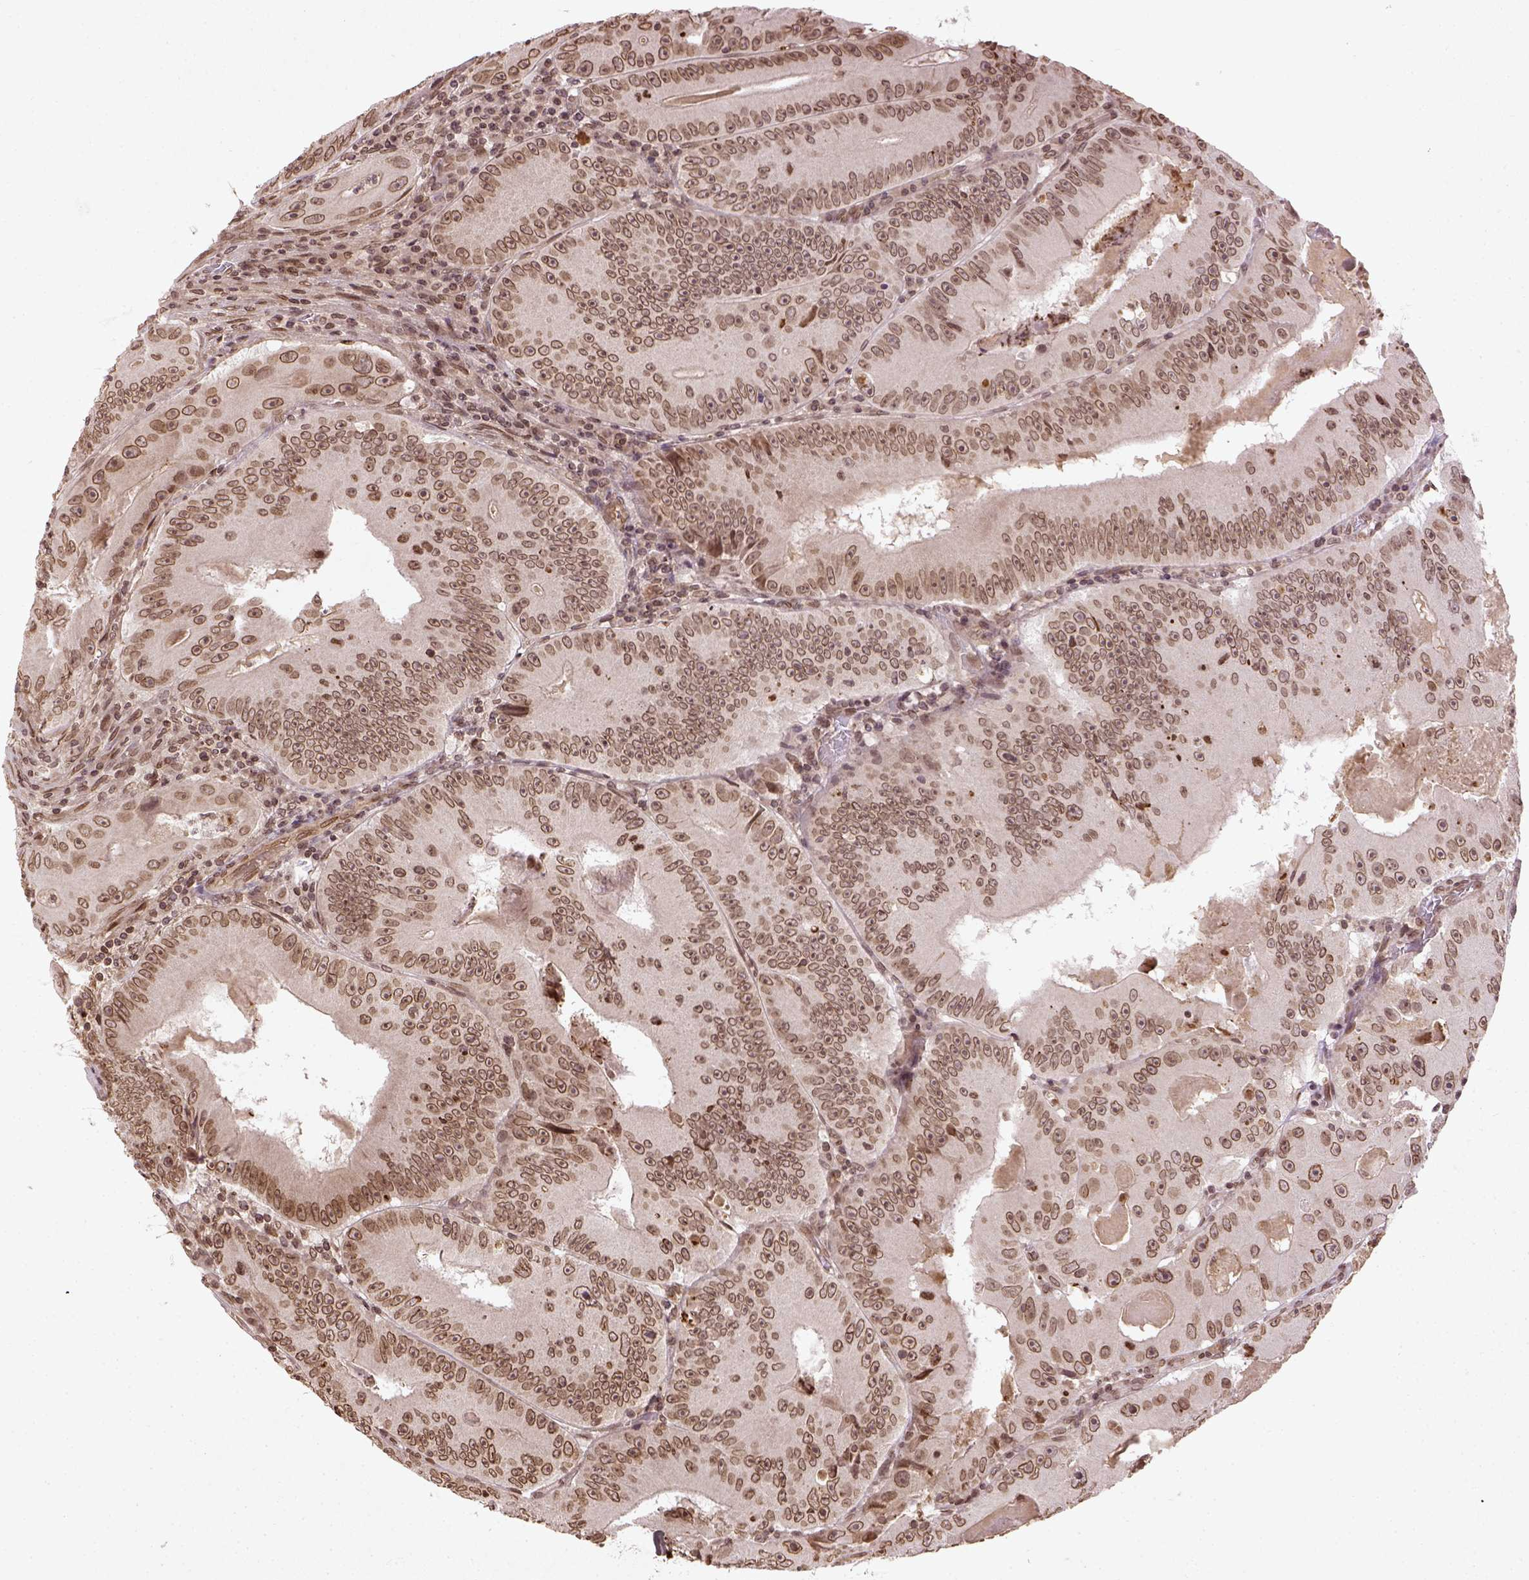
{"staining": {"intensity": "moderate", "quantity": ">75%", "location": "nuclear"}, "tissue": "colorectal cancer", "cell_type": "Tumor cells", "image_type": "cancer", "snomed": [{"axis": "morphology", "description": "Adenocarcinoma, NOS"}, {"axis": "topography", "description": "Colon"}], "caption": "Colorectal adenocarcinoma stained with a brown dye displays moderate nuclear positive staining in about >75% of tumor cells.", "gene": "BANF1", "patient": {"sex": "female", "age": 86}}